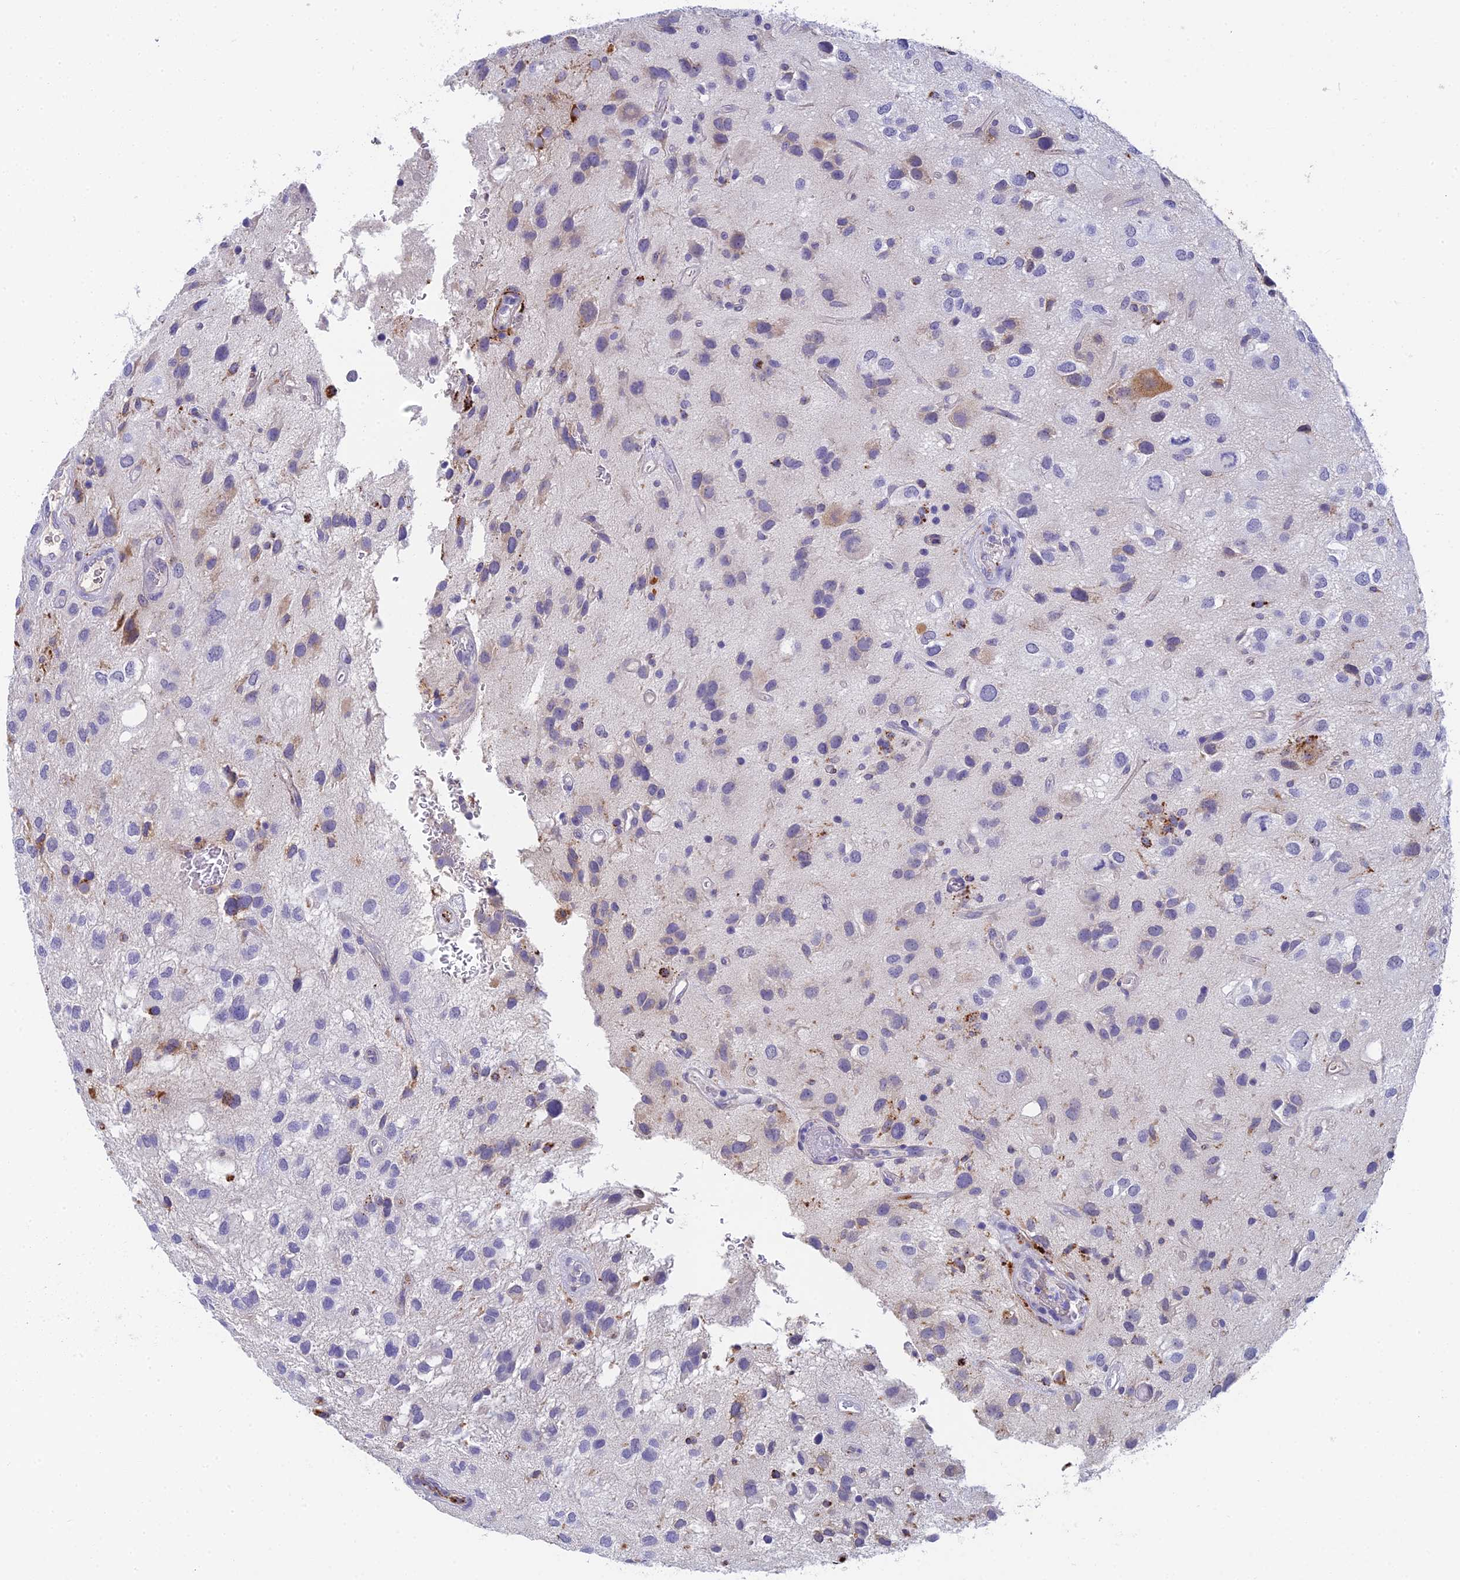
{"staining": {"intensity": "weak", "quantity": "<25%", "location": "cytoplasmic/membranous"}, "tissue": "glioma", "cell_type": "Tumor cells", "image_type": "cancer", "snomed": [{"axis": "morphology", "description": "Glioma, malignant, Low grade"}, {"axis": "topography", "description": "Brain"}], "caption": "Micrograph shows no significant protein staining in tumor cells of glioma.", "gene": "ADAMTS13", "patient": {"sex": "male", "age": 66}}